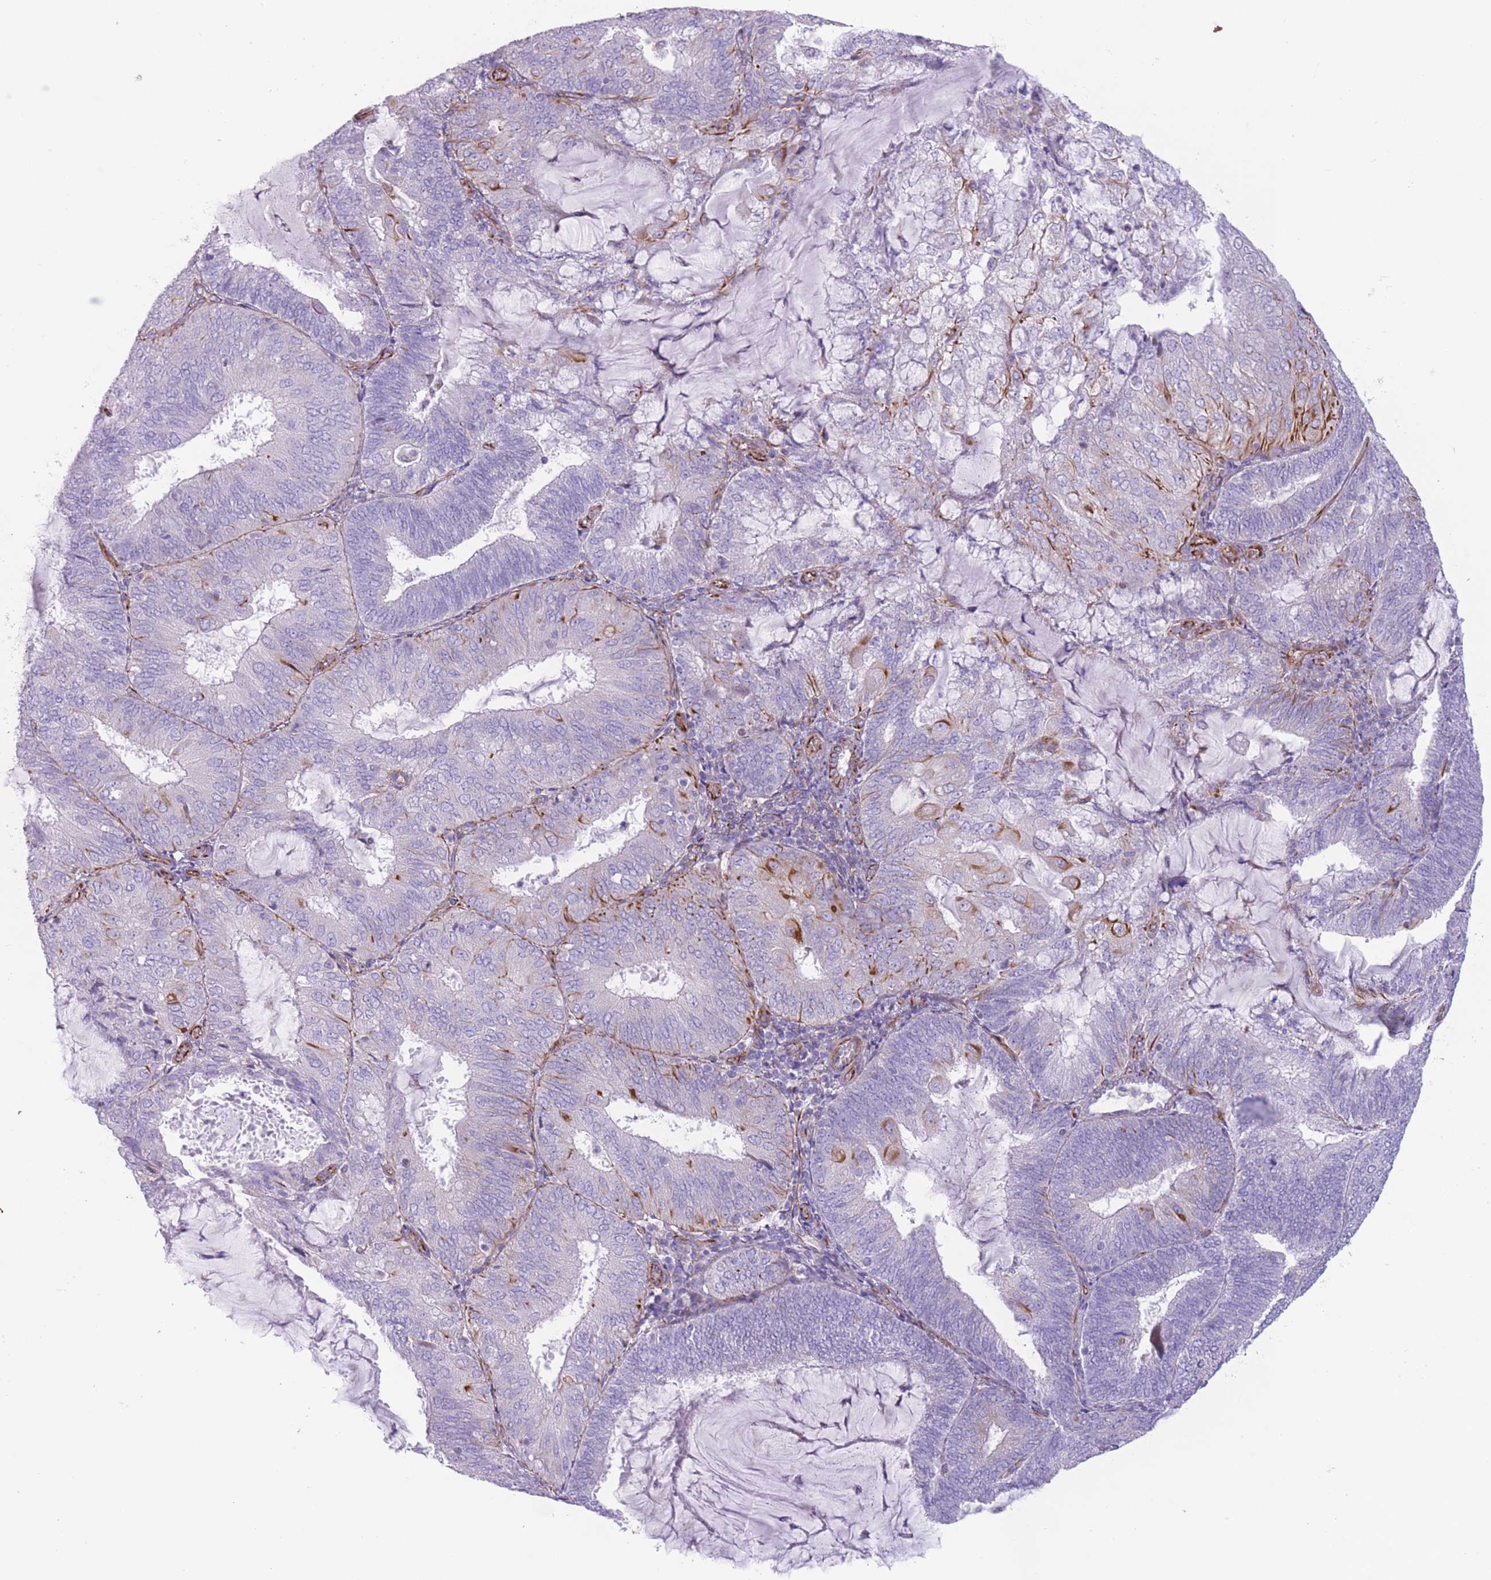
{"staining": {"intensity": "strong", "quantity": "<25%", "location": "cytoplasmic/membranous"}, "tissue": "endometrial cancer", "cell_type": "Tumor cells", "image_type": "cancer", "snomed": [{"axis": "morphology", "description": "Adenocarcinoma, NOS"}, {"axis": "topography", "description": "Endometrium"}], "caption": "Immunohistochemical staining of human endometrial cancer (adenocarcinoma) demonstrates medium levels of strong cytoplasmic/membranous protein staining in approximately <25% of tumor cells.", "gene": "PTCD1", "patient": {"sex": "female", "age": 81}}